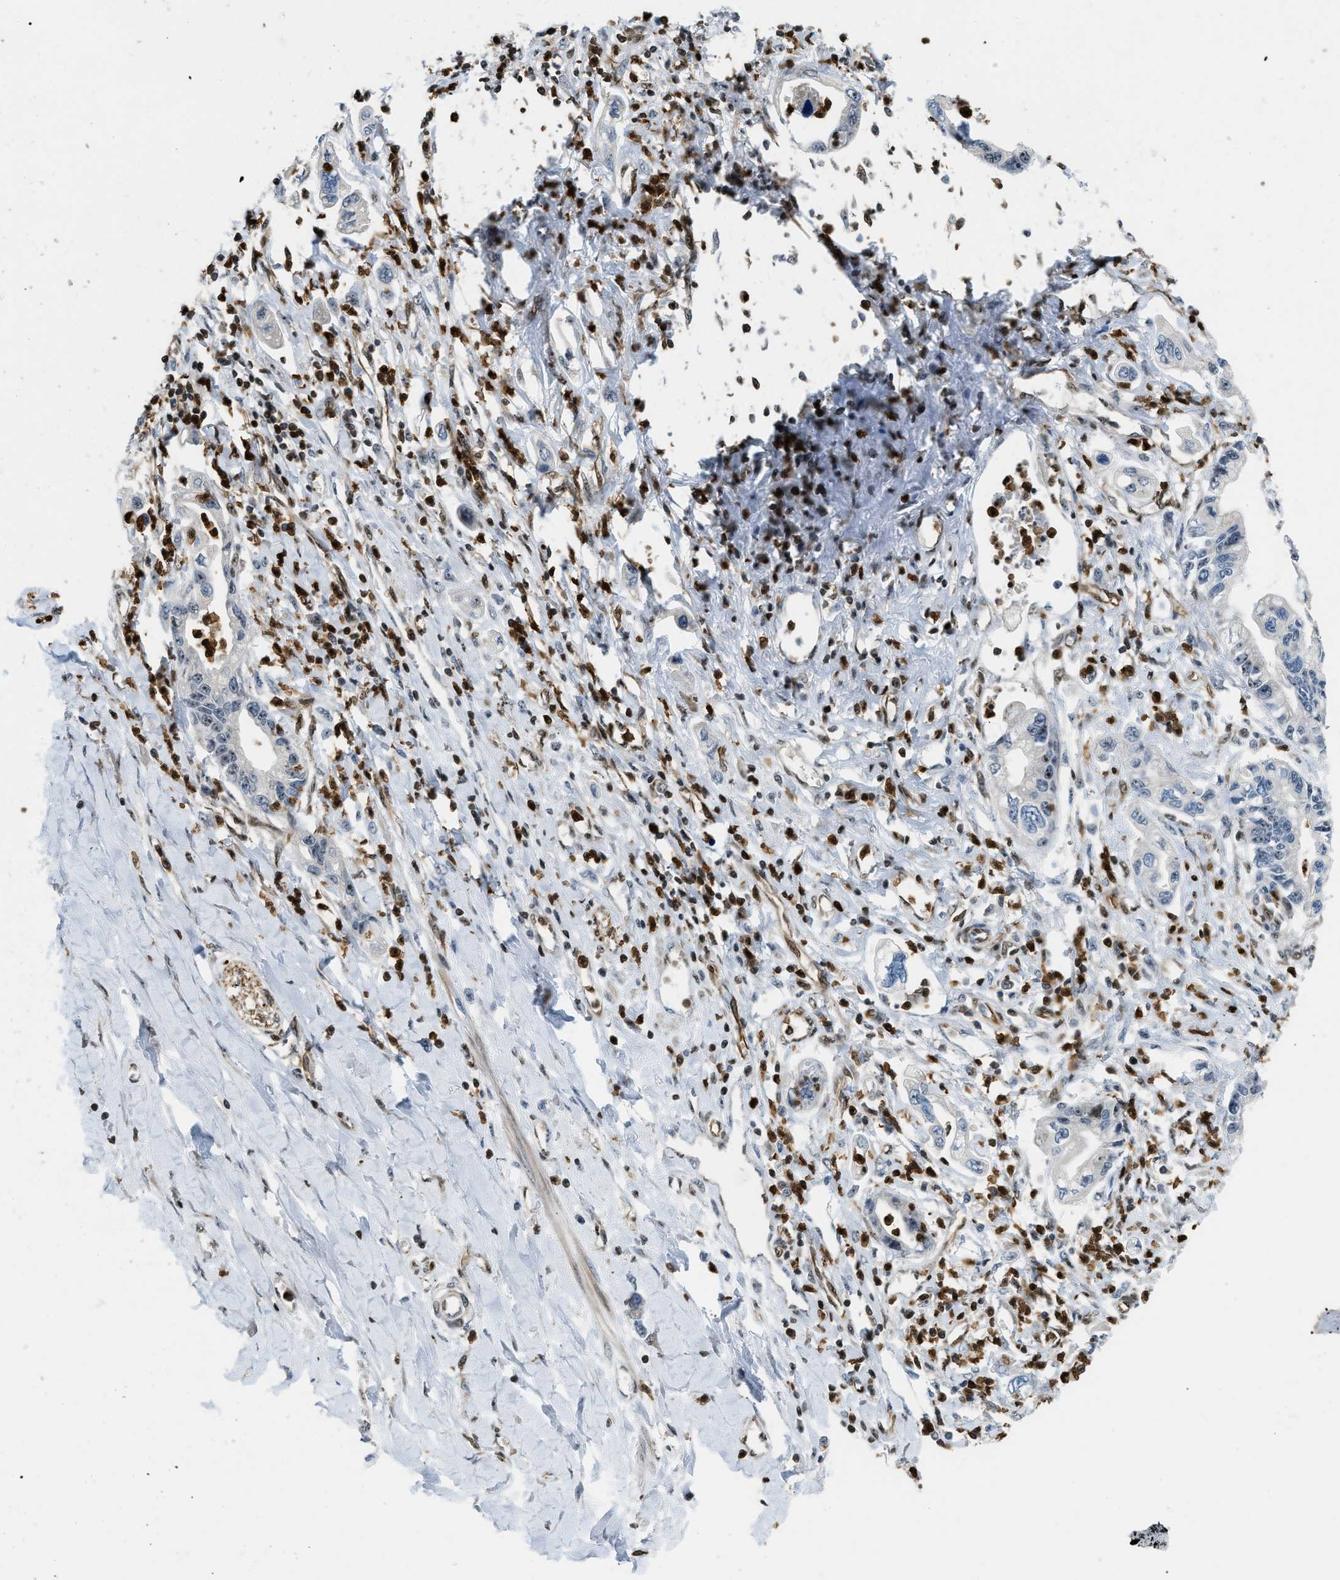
{"staining": {"intensity": "moderate", "quantity": ">75%", "location": "nuclear"}, "tissue": "pancreatic cancer", "cell_type": "Tumor cells", "image_type": "cancer", "snomed": [{"axis": "morphology", "description": "Adenocarcinoma, NOS"}, {"axis": "topography", "description": "Pancreas"}], "caption": "Protein staining exhibits moderate nuclear positivity in approximately >75% of tumor cells in pancreatic cancer (adenocarcinoma). (brown staining indicates protein expression, while blue staining denotes nuclei).", "gene": "E2F1", "patient": {"sex": "male", "age": 56}}